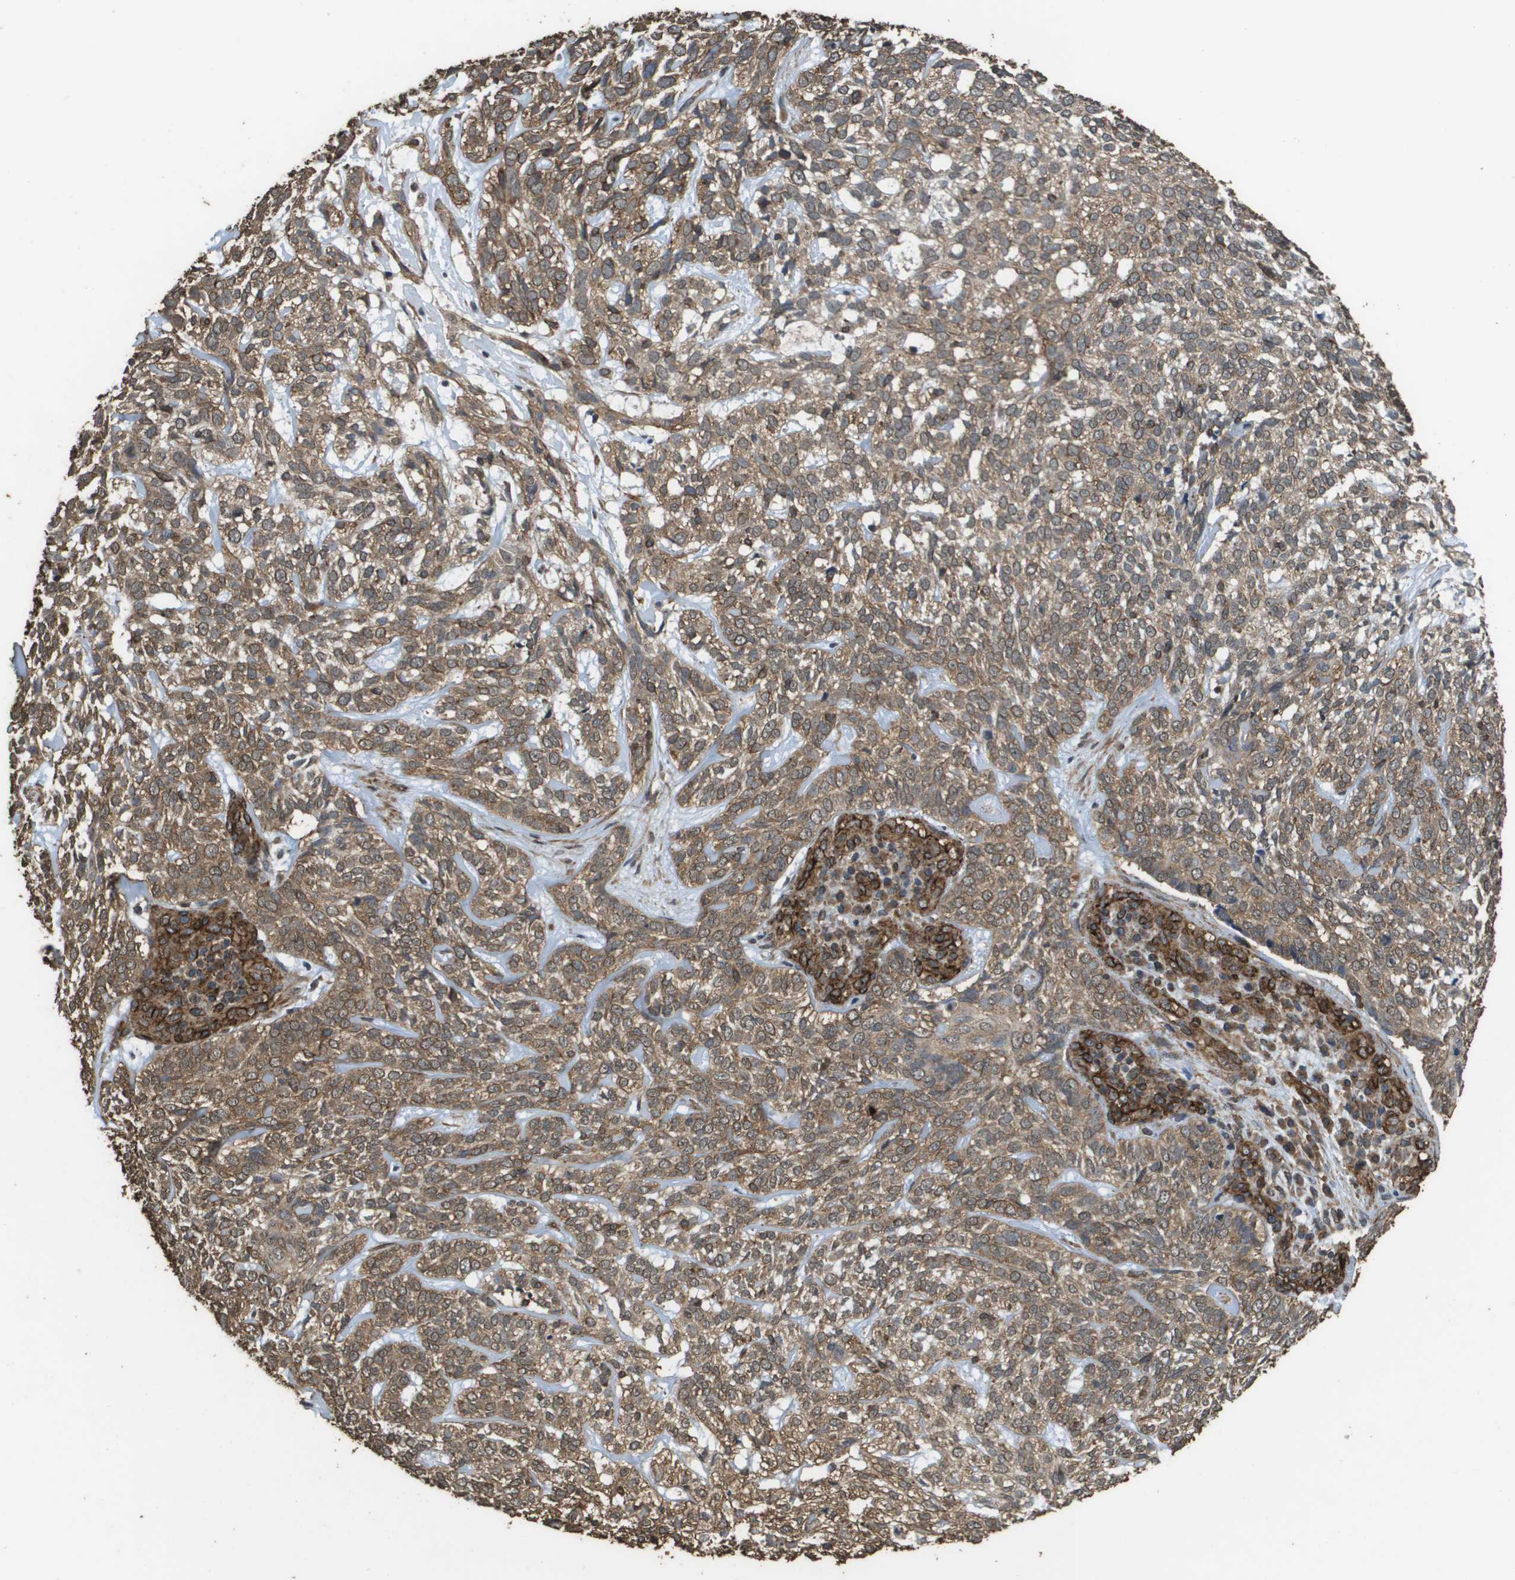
{"staining": {"intensity": "moderate", "quantity": ">75%", "location": "cytoplasmic/membranous"}, "tissue": "skin cancer", "cell_type": "Tumor cells", "image_type": "cancer", "snomed": [{"axis": "morphology", "description": "Basal cell carcinoma"}, {"axis": "topography", "description": "Skin"}], "caption": "A high-resolution micrograph shows immunohistochemistry staining of skin cancer (basal cell carcinoma), which shows moderate cytoplasmic/membranous expression in approximately >75% of tumor cells. Ihc stains the protein of interest in brown and the nuclei are stained blue.", "gene": "AAMP", "patient": {"sex": "male", "age": 72}}